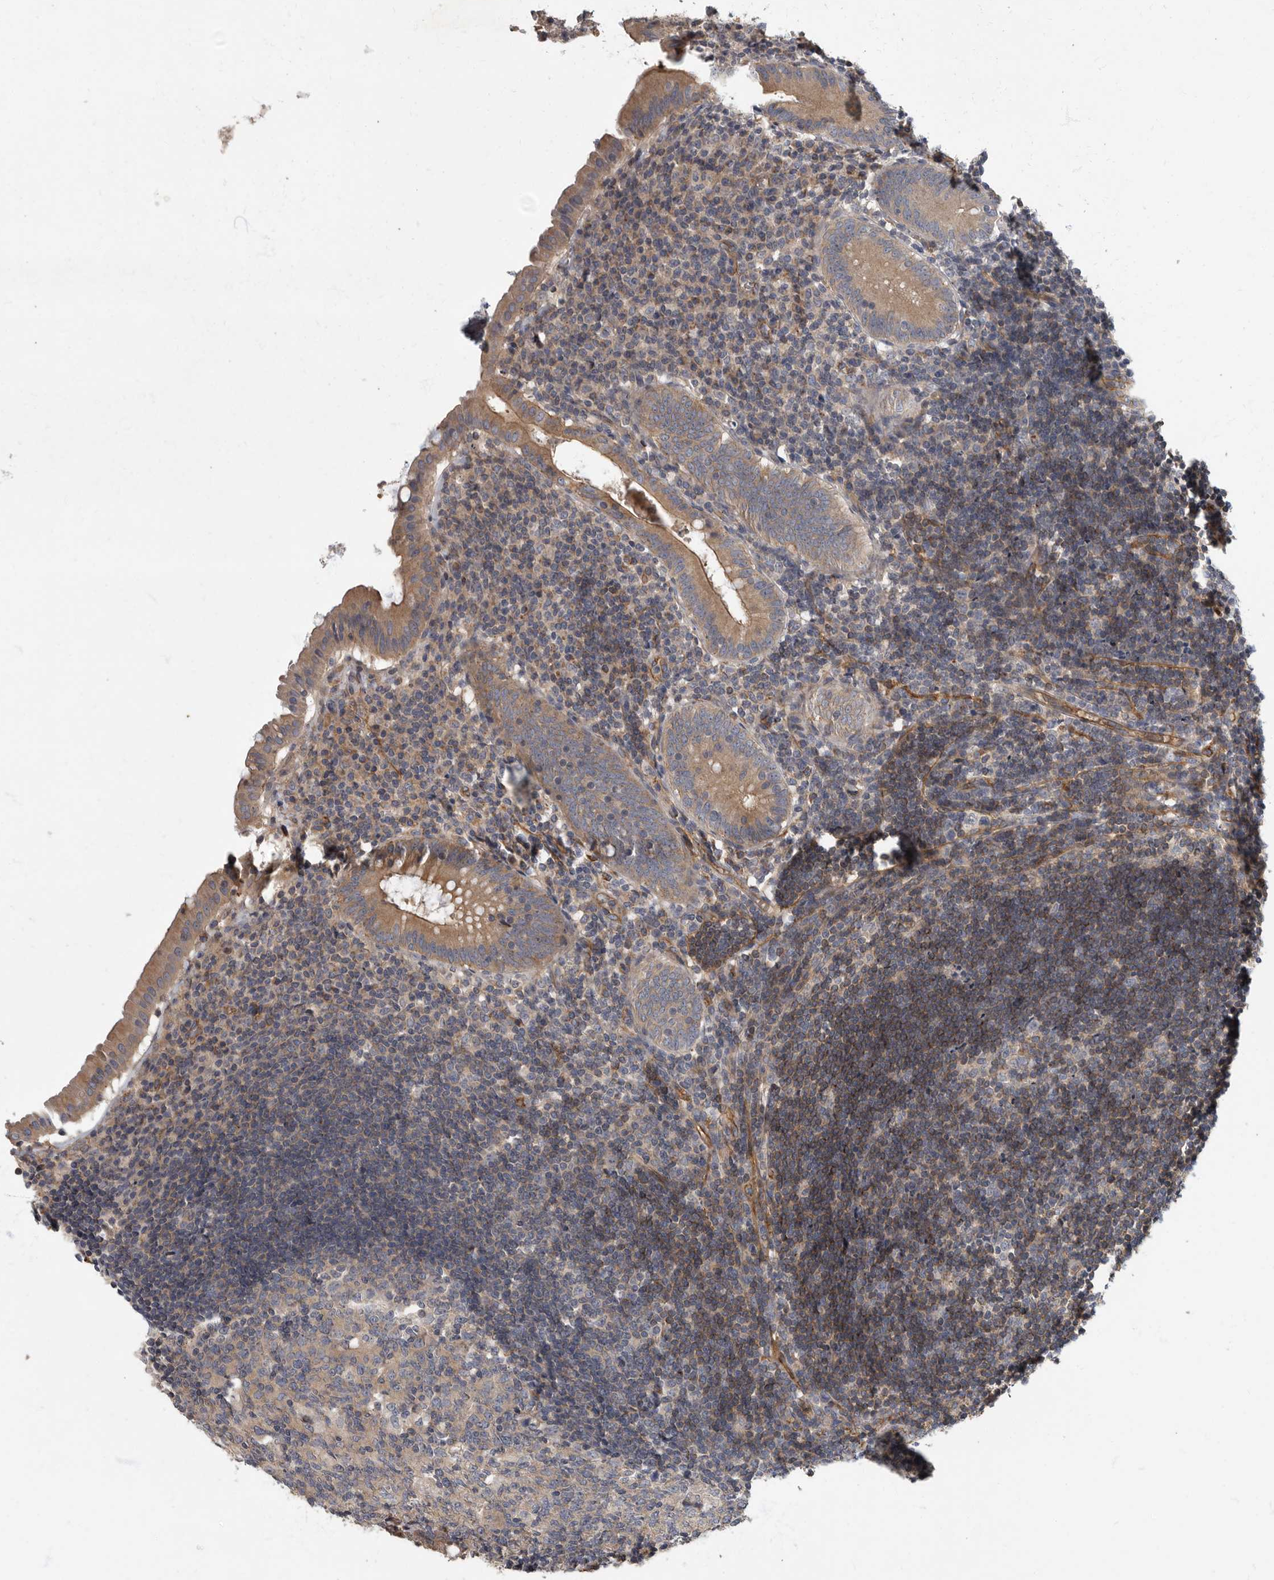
{"staining": {"intensity": "moderate", "quantity": ">75%", "location": "cytoplasmic/membranous"}, "tissue": "appendix", "cell_type": "Glandular cells", "image_type": "normal", "snomed": [{"axis": "morphology", "description": "Normal tissue, NOS"}, {"axis": "topography", "description": "Appendix"}], "caption": "A medium amount of moderate cytoplasmic/membranous expression is identified in about >75% of glandular cells in benign appendix.", "gene": "PDK1", "patient": {"sex": "female", "age": 54}}